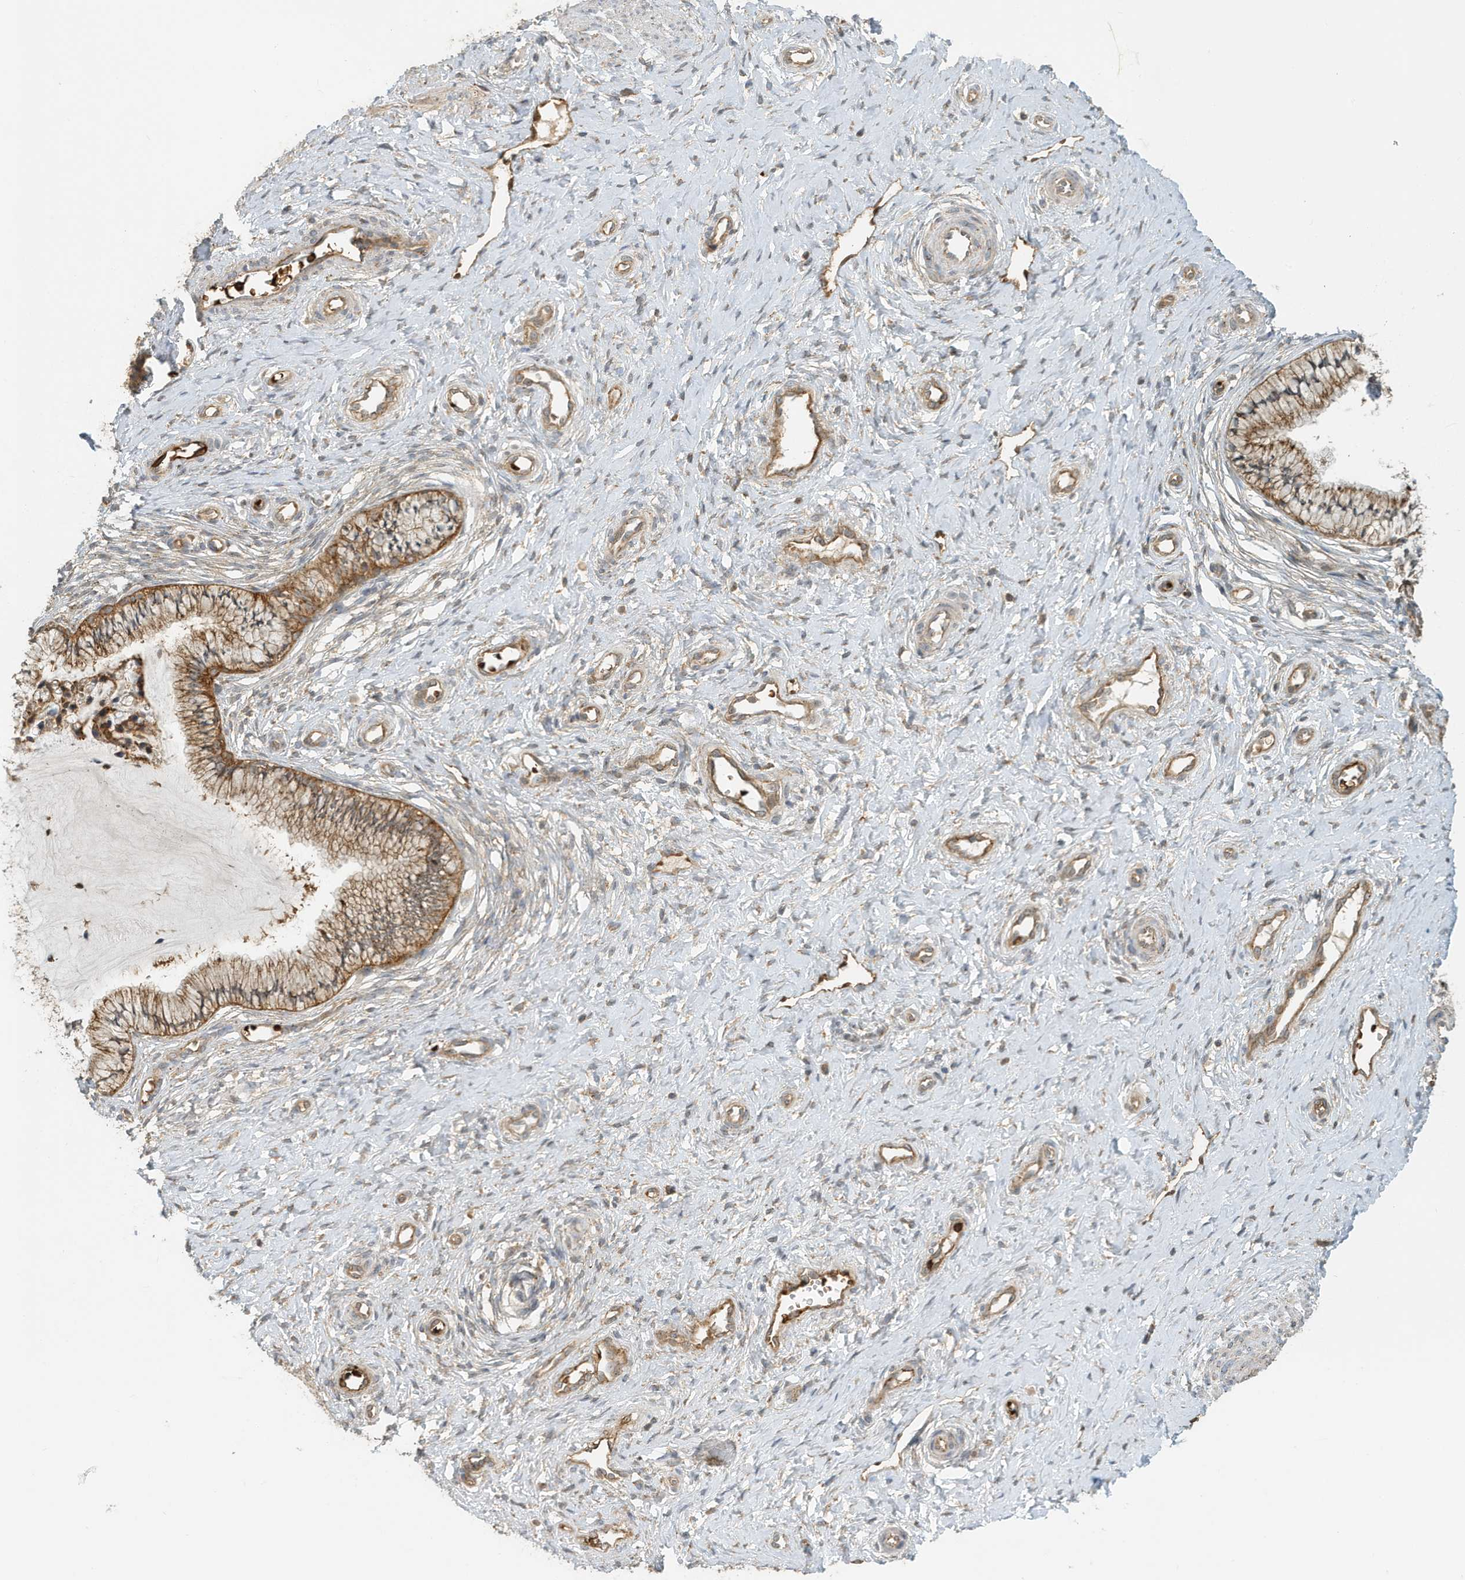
{"staining": {"intensity": "moderate", "quantity": ">75%", "location": "cytoplasmic/membranous"}, "tissue": "cervix", "cell_type": "Glandular cells", "image_type": "normal", "snomed": [{"axis": "morphology", "description": "Normal tissue, NOS"}, {"axis": "topography", "description": "Cervix"}], "caption": "Protein analysis of normal cervix reveals moderate cytoplasmic/membranous positivity in approximately >75% of glandular cells.", "gene": "FYCO1", "patient": {"sex": "female", "age": 36}}